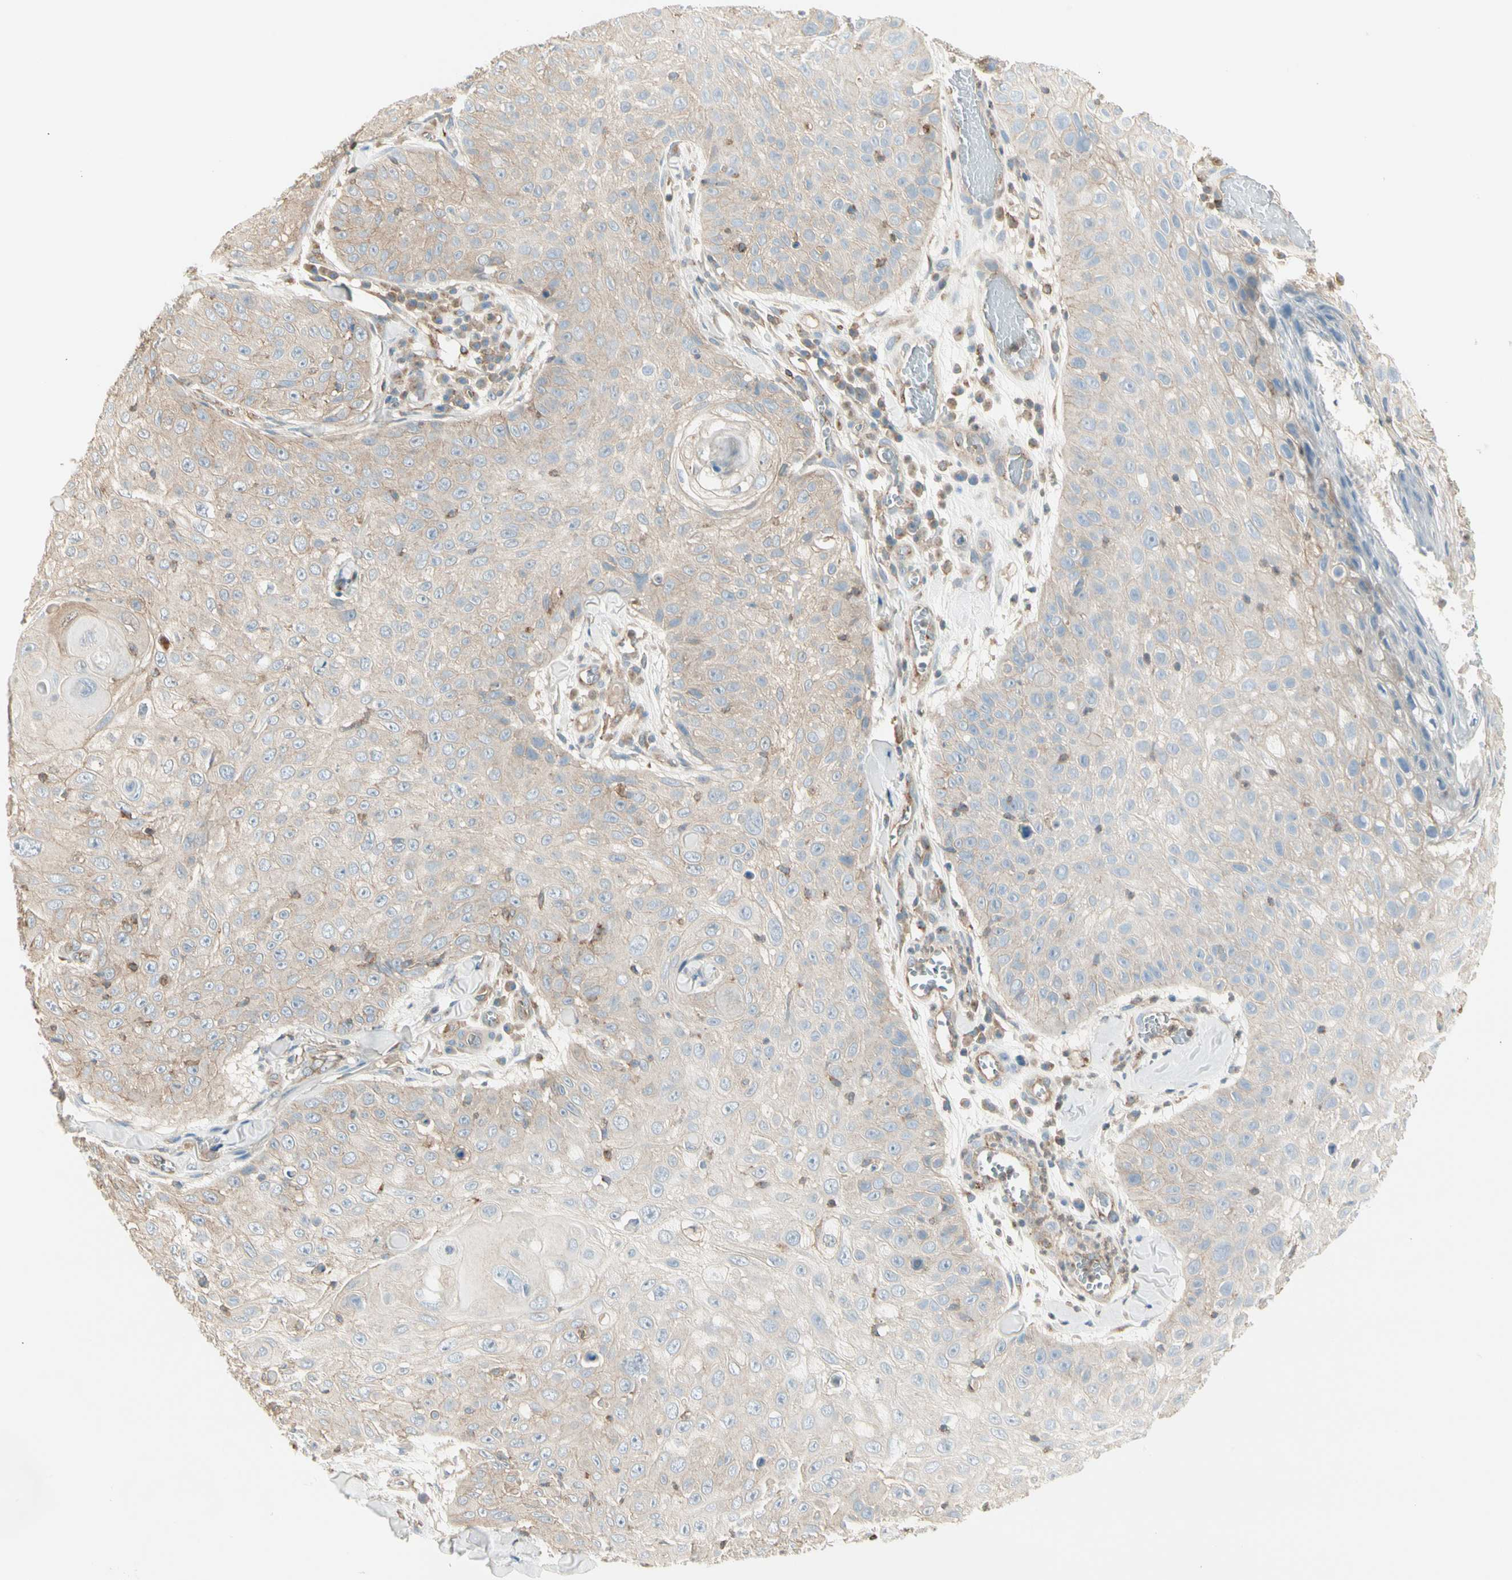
{"staining": {"intensity": "weak", "quantity": ">75%", "location": "cytoplasmic/membranous"}, "tissue": "skin cancer", "cell_type": "Tumor cells", "image_type": "cancer", "snomed": [{"axis": "morphology", "description": "Squamous cell carcinoma, NOS"}, {"axis": "topography", "description": "Skin"}], "caption": "A histopathology image of human squamous cell carcinoma (skin) stained for a protein reveals weak cytoplasmic/membranous brown staining in tumor cells. The protein is stained brown, and the nuclei are stained in blue (DAB IHC with brightfield microscopy, high magnification).", "gene": "AGFG1", "patient": {"sex": "male", "age": 86}}